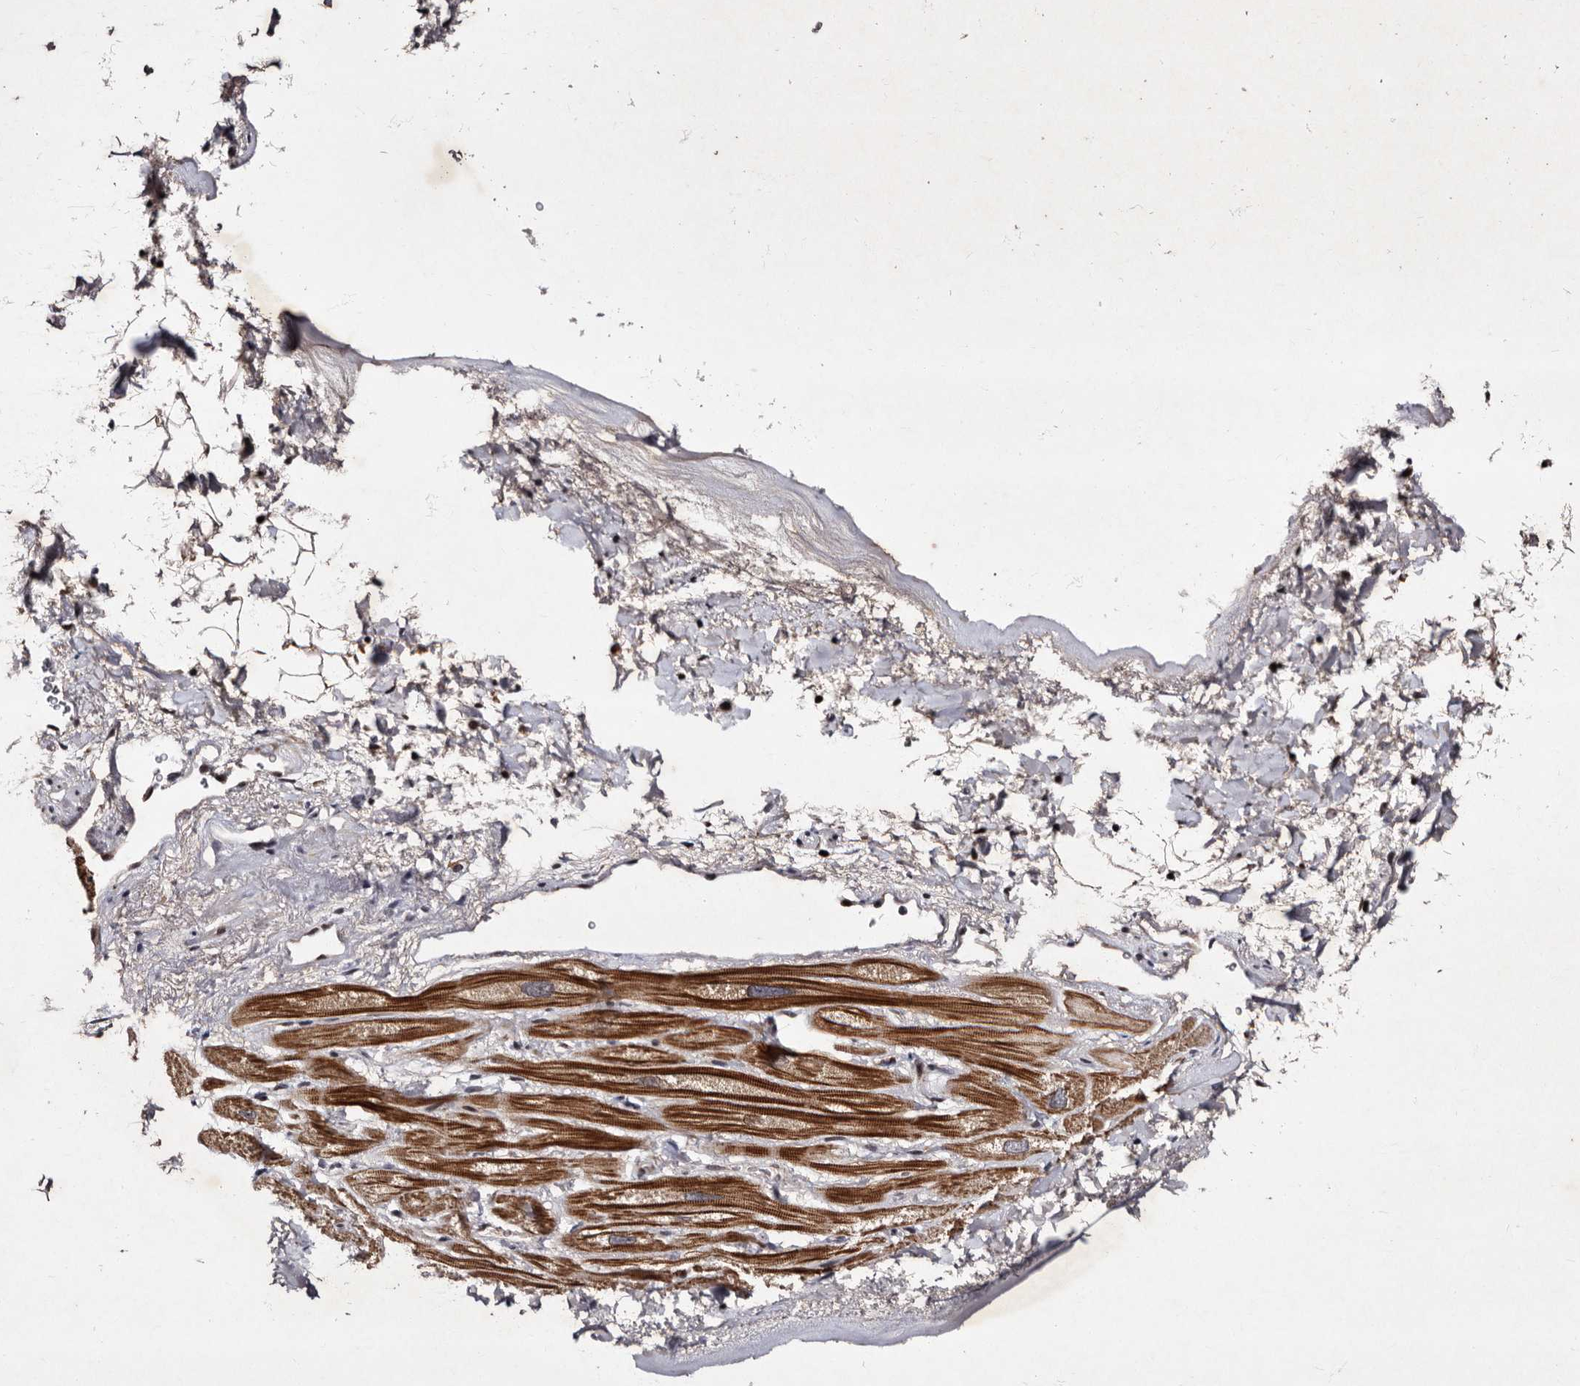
{"staining": {"intensity": "moderate", "quantity": "25%-75%", "location": "cytoplasmic/membranous"}, "tissue": "heart muscle", "cell_type": "Cardiomyocytes", "image_type": "normal", "snomed": [{"axis": "morphology", "description": "Normal tissue, NOS"}, {"axis": "topography", "description": "Heart"}], "caption": "Brown immunohistochemical staining in benign human heart muscle shows moderate cytoplasmic/membranous staining in approximately 25%-75% of cardiomyocytes.", "gene": "TNKS", "patient": {"sex": "male", "age": 49}}